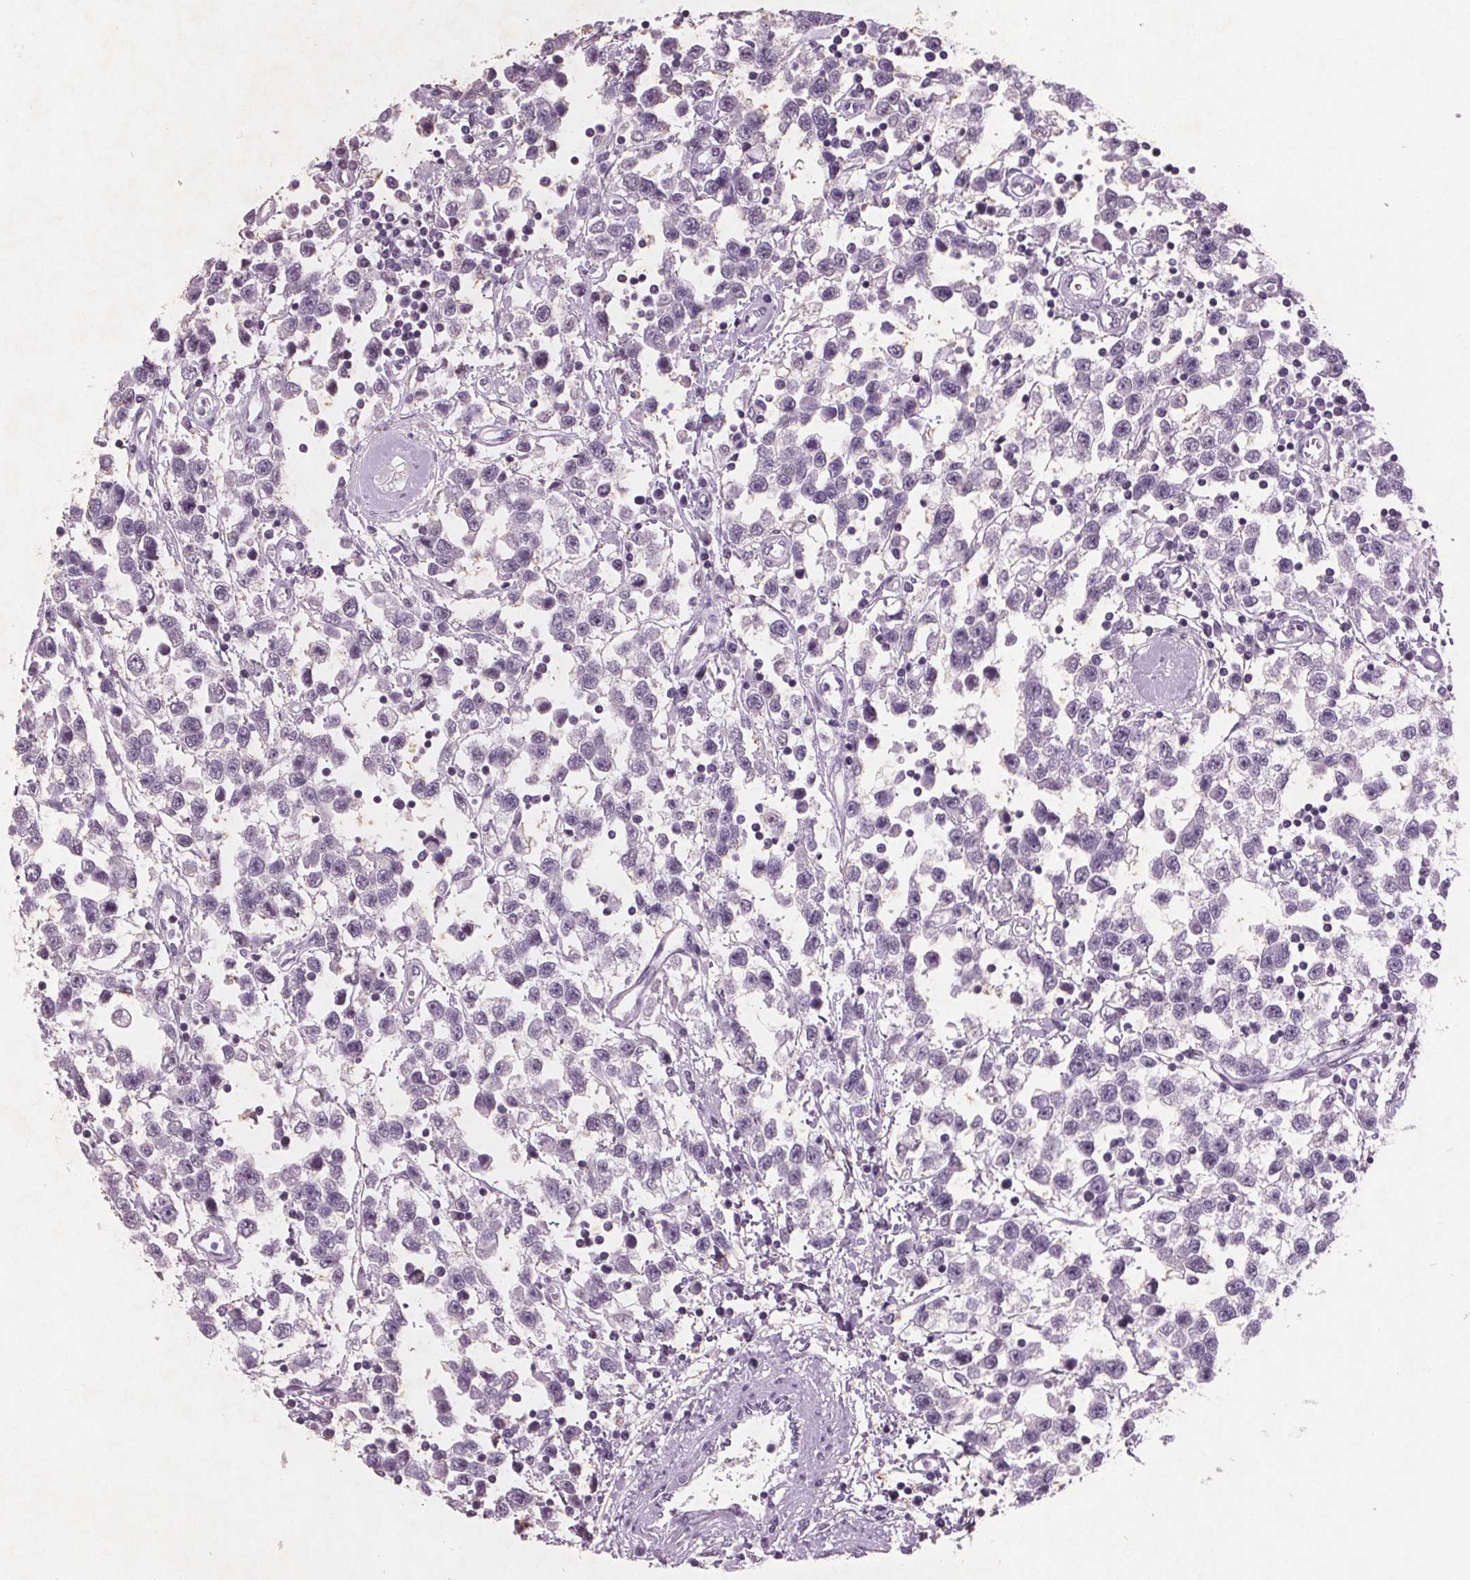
{"staining": {"intensity": "negative", "quantity": "none", "location": "none"}, "tissue": "testis cancer", "cell_type": "Tumor cells", "image_type": "cancer", "snomed": [{"axis": "morphology", "description": "Seminoma, NOS"}, {"axis": "topography", "description": "Testis"}], "caption": "This histopathology image is of testis seminoma stained with IHC to label a protein in brown with the nuclei are counter-stained blue. There is no positivity in tumor cells.", "gene": "PTPN14", "patient": {"sex": "male", "age": 34}}